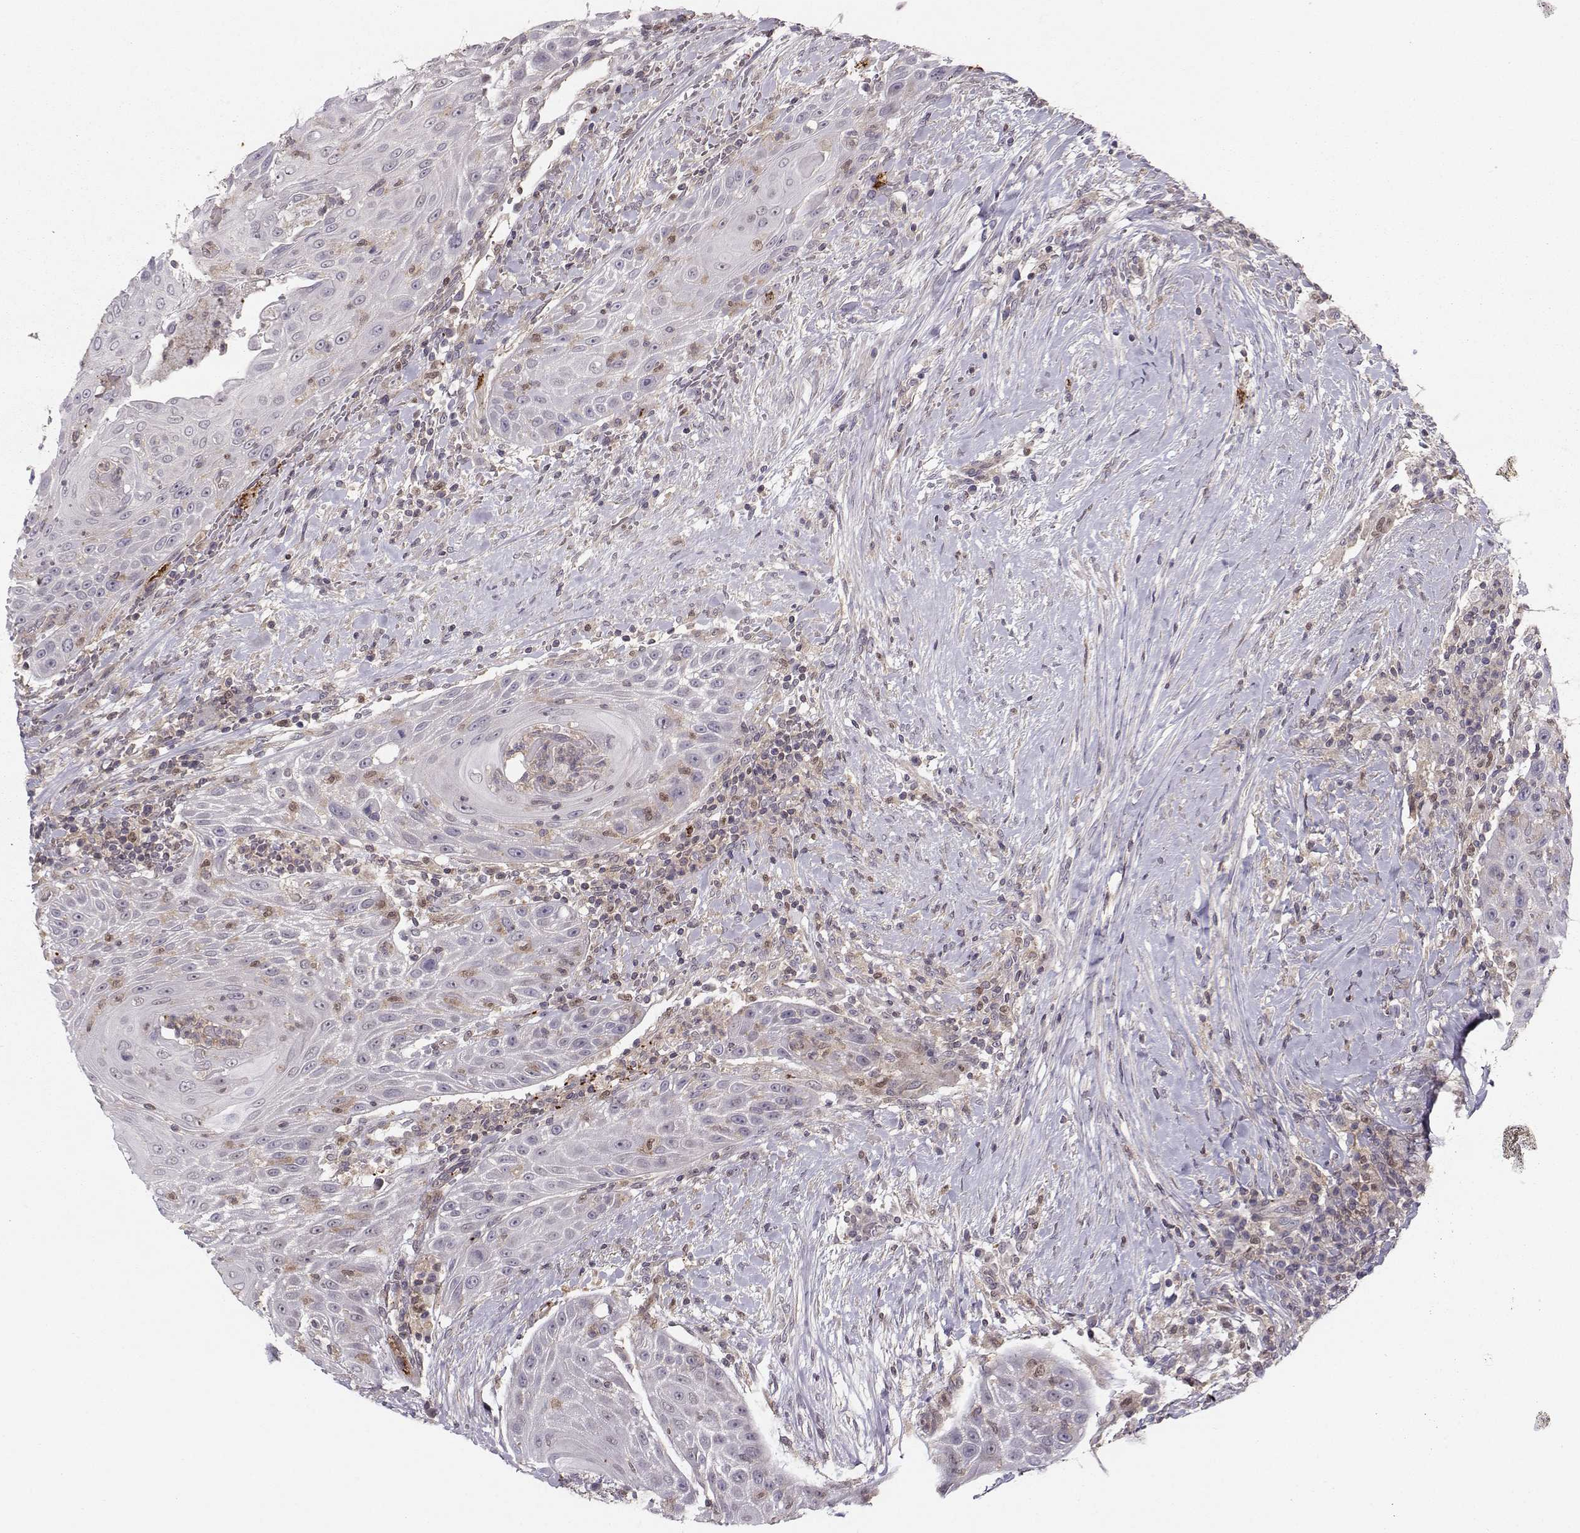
{"staining": {"intensity": "negative", "quantity": "none", "location": "none"}, "tissue": "head and neck cancer", "cell_type": "Tumor cells", "image_type": "cancer", "snomed": [{"axis": "morphology", "description": "Squamous cell carcinoma, NOS"}, {"axis": "topography", "description": "Head-Neck"}], "caption": "Tumor cells are negative for protein expression in human head and neck cancer. (Immunohistochemistry (ihc), brightfield microscopy, high magnification).", "gene": "ASB16", "patient": {"sex": "male", "age": 69}}